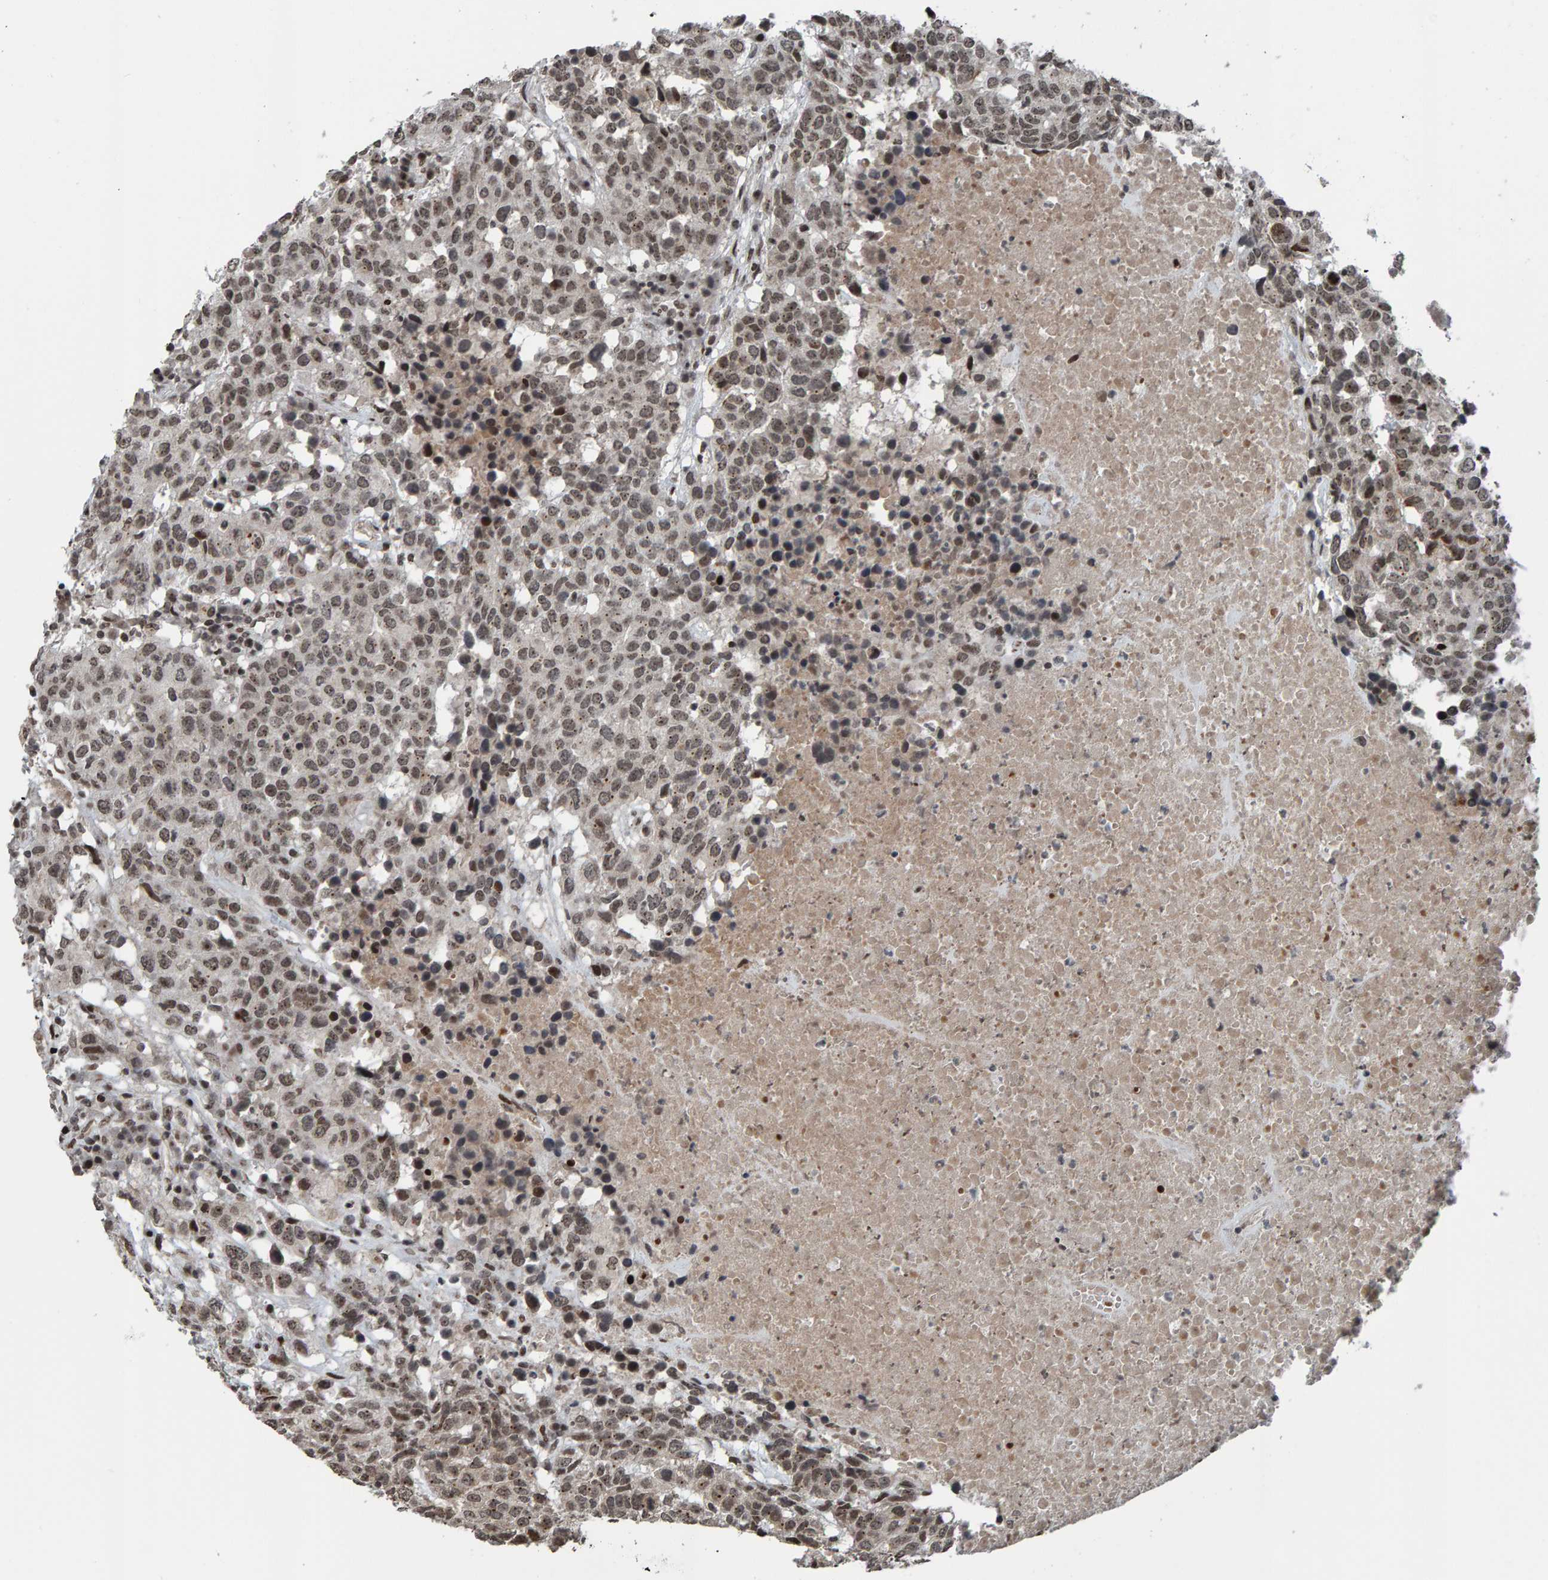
{"staining": {"intensity": "weak", "quantity": ">75%", "location": "nuclear"}, "tissue": "head and neck cancer", "cell_type": "Tumor cells", "image_type": "cancer", "snomed": [{"axis": "morphology", "description": "Squamous cell carcinoma, NOS"}, {"axis": "topography", "description": "Head-Neck"}], "caption": "Head and neck cancer (squamous cell carcinoma) stained for a protein exhibits weak nuclear positivity in tumor cells. (Brightfield microscopy of DAB IHC at high magnification).", "gene": "ZNF366", "patient": {"sex": "male", "age": 66}}